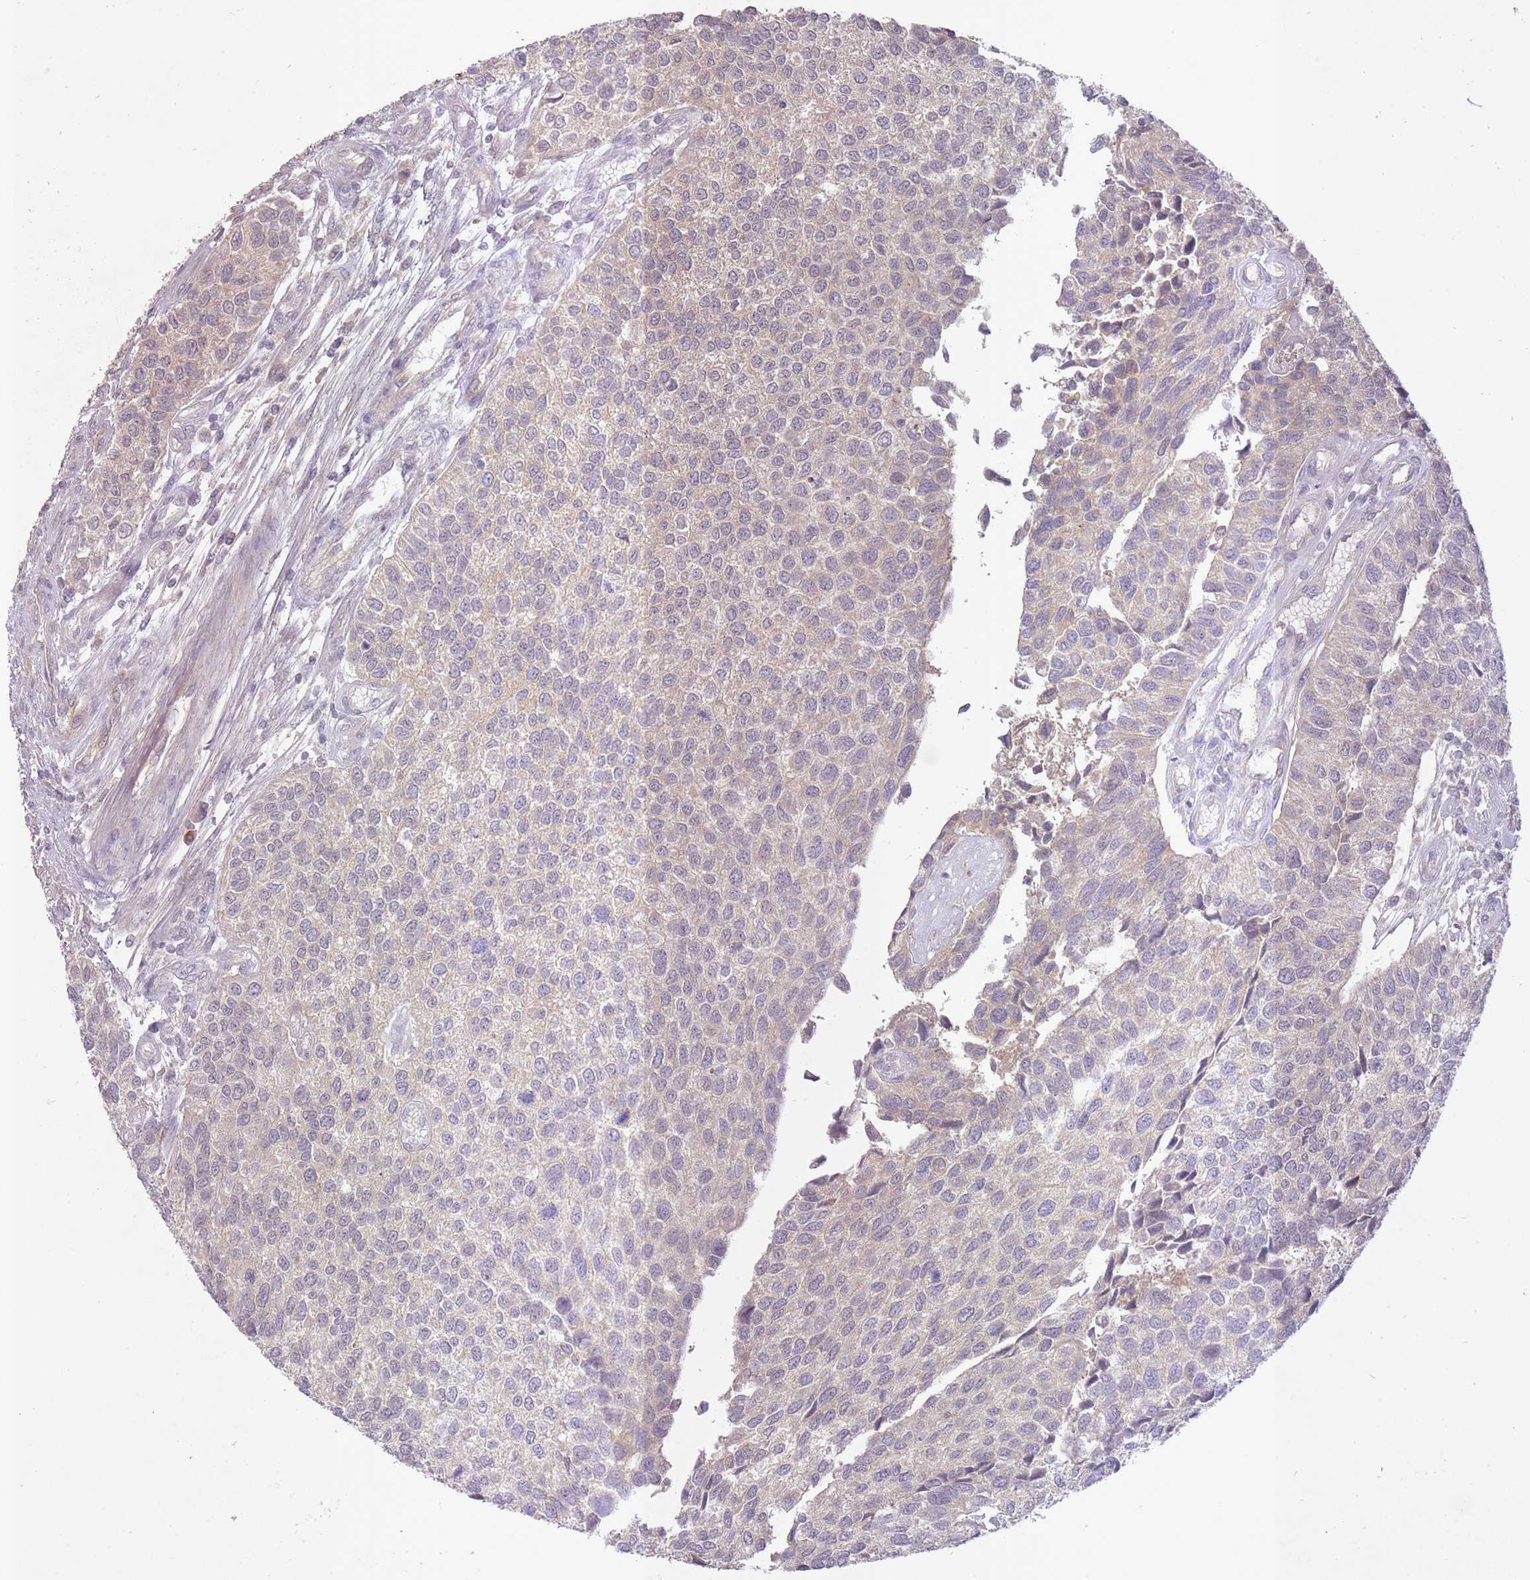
{"staining": {"intensity": "negative", "quantity": "none", "location": "none"}, "tissue": "urothelial cancer", "cell_type": "Tumor cells", "image_type": "cancer", "snomed": [{"axis": "morphology", "description": "Urothelial carcinoma, NOS"}, {"axis": "topography", "description": "Urinary bladder"}], "caption": "Human transitional cell carcinoma stained for a protein using IHC shows no staining in tumor cells.", "gene": "LRATD2", "patient": {"sex": "male", "age": 55}}